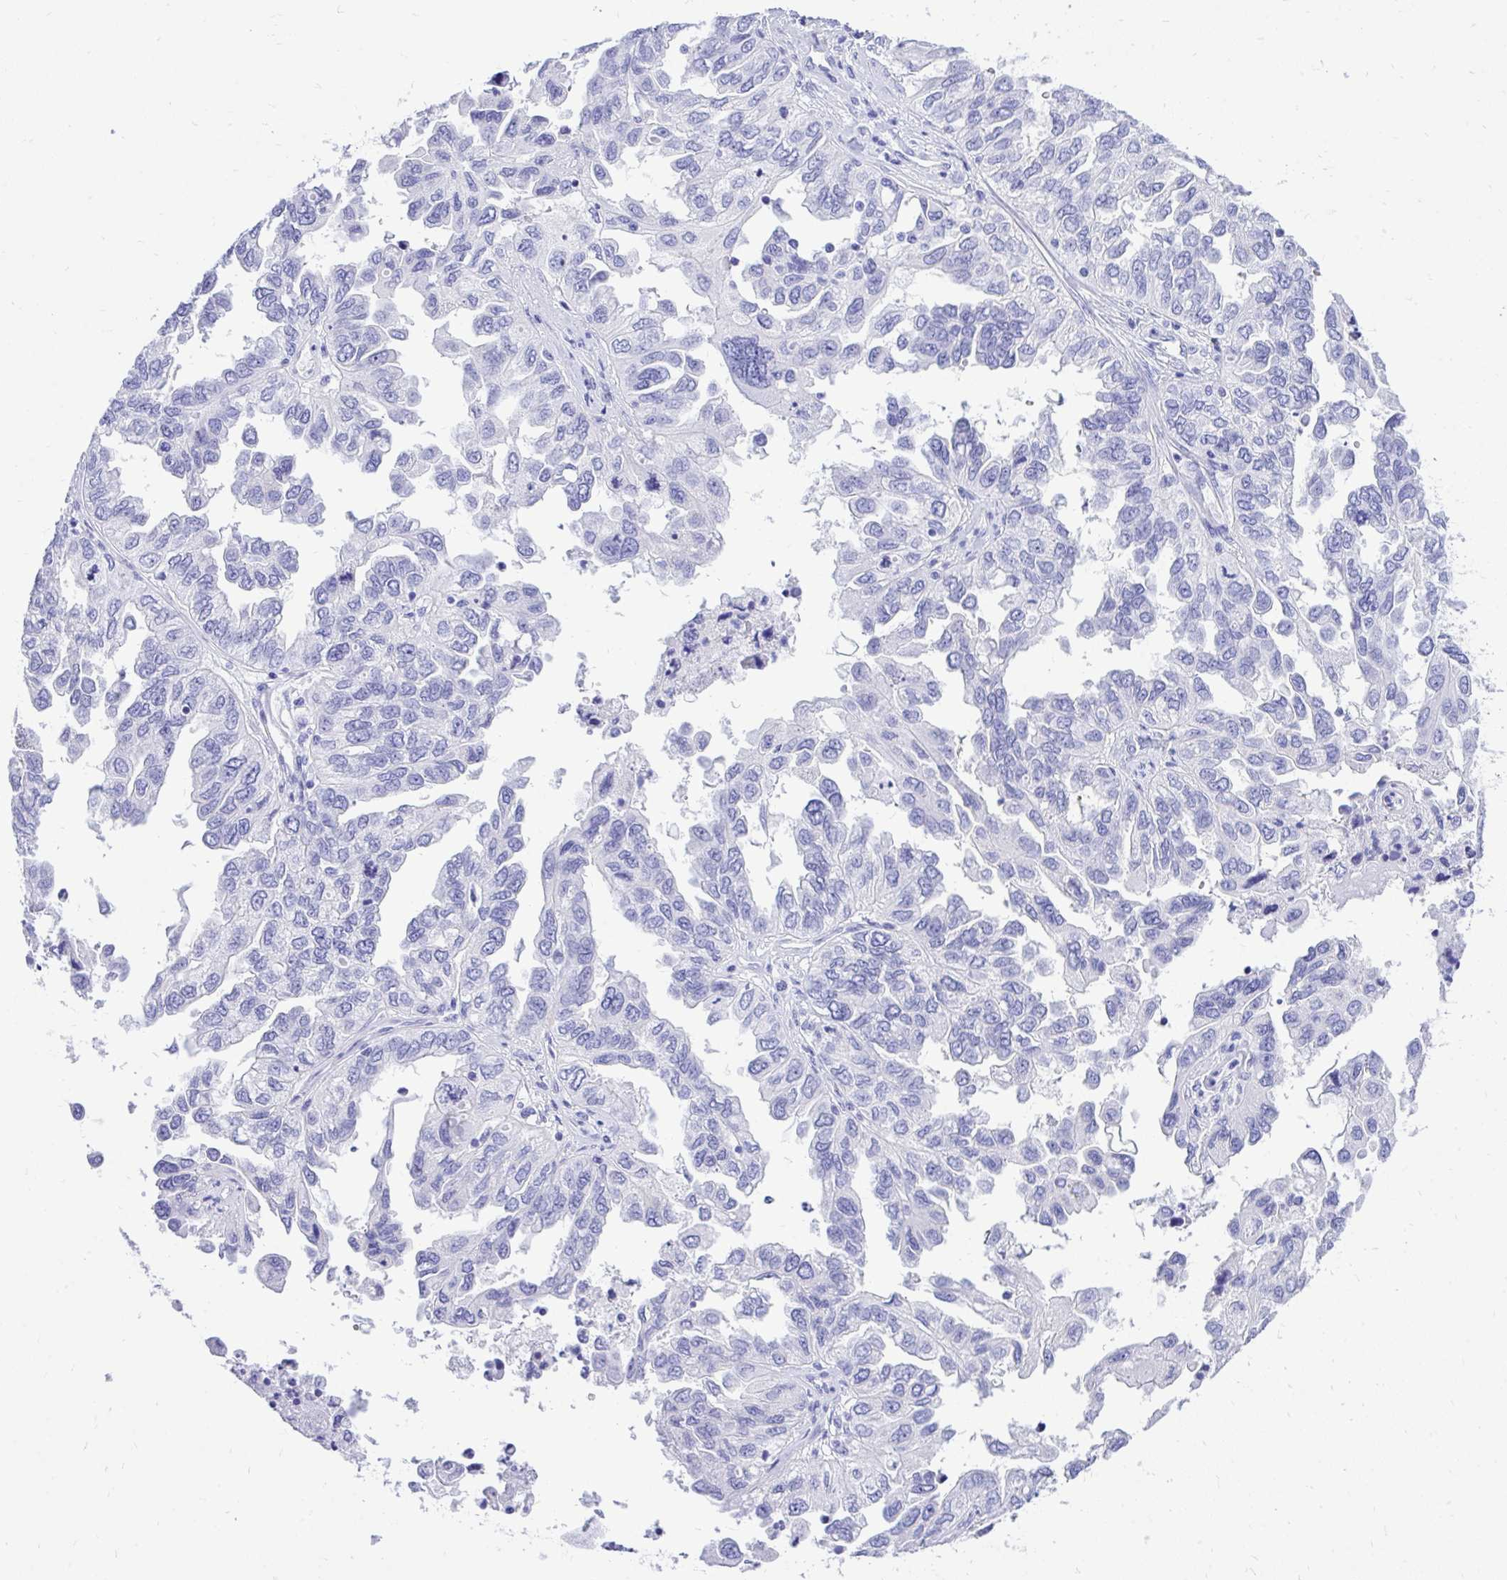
{"staining": {"intensity": "negative", "quantity": "none", "location": "none"}, "tissue": "ovarian cancer", "cell_type": "Tumor cells", "image_type": "cancer", "snomed": [{"axis": "morphology", "description": "Cystadenocarcinoma, serous, NOS"}, {"axis": "topography", "description": "Ovary"}], "caption": "Tumor cells are negative for brown protein staining in ovarian serous cystadenocarcinoma.", "gene": "MON1A", "patient": {"sex": "female", "age": 53}}